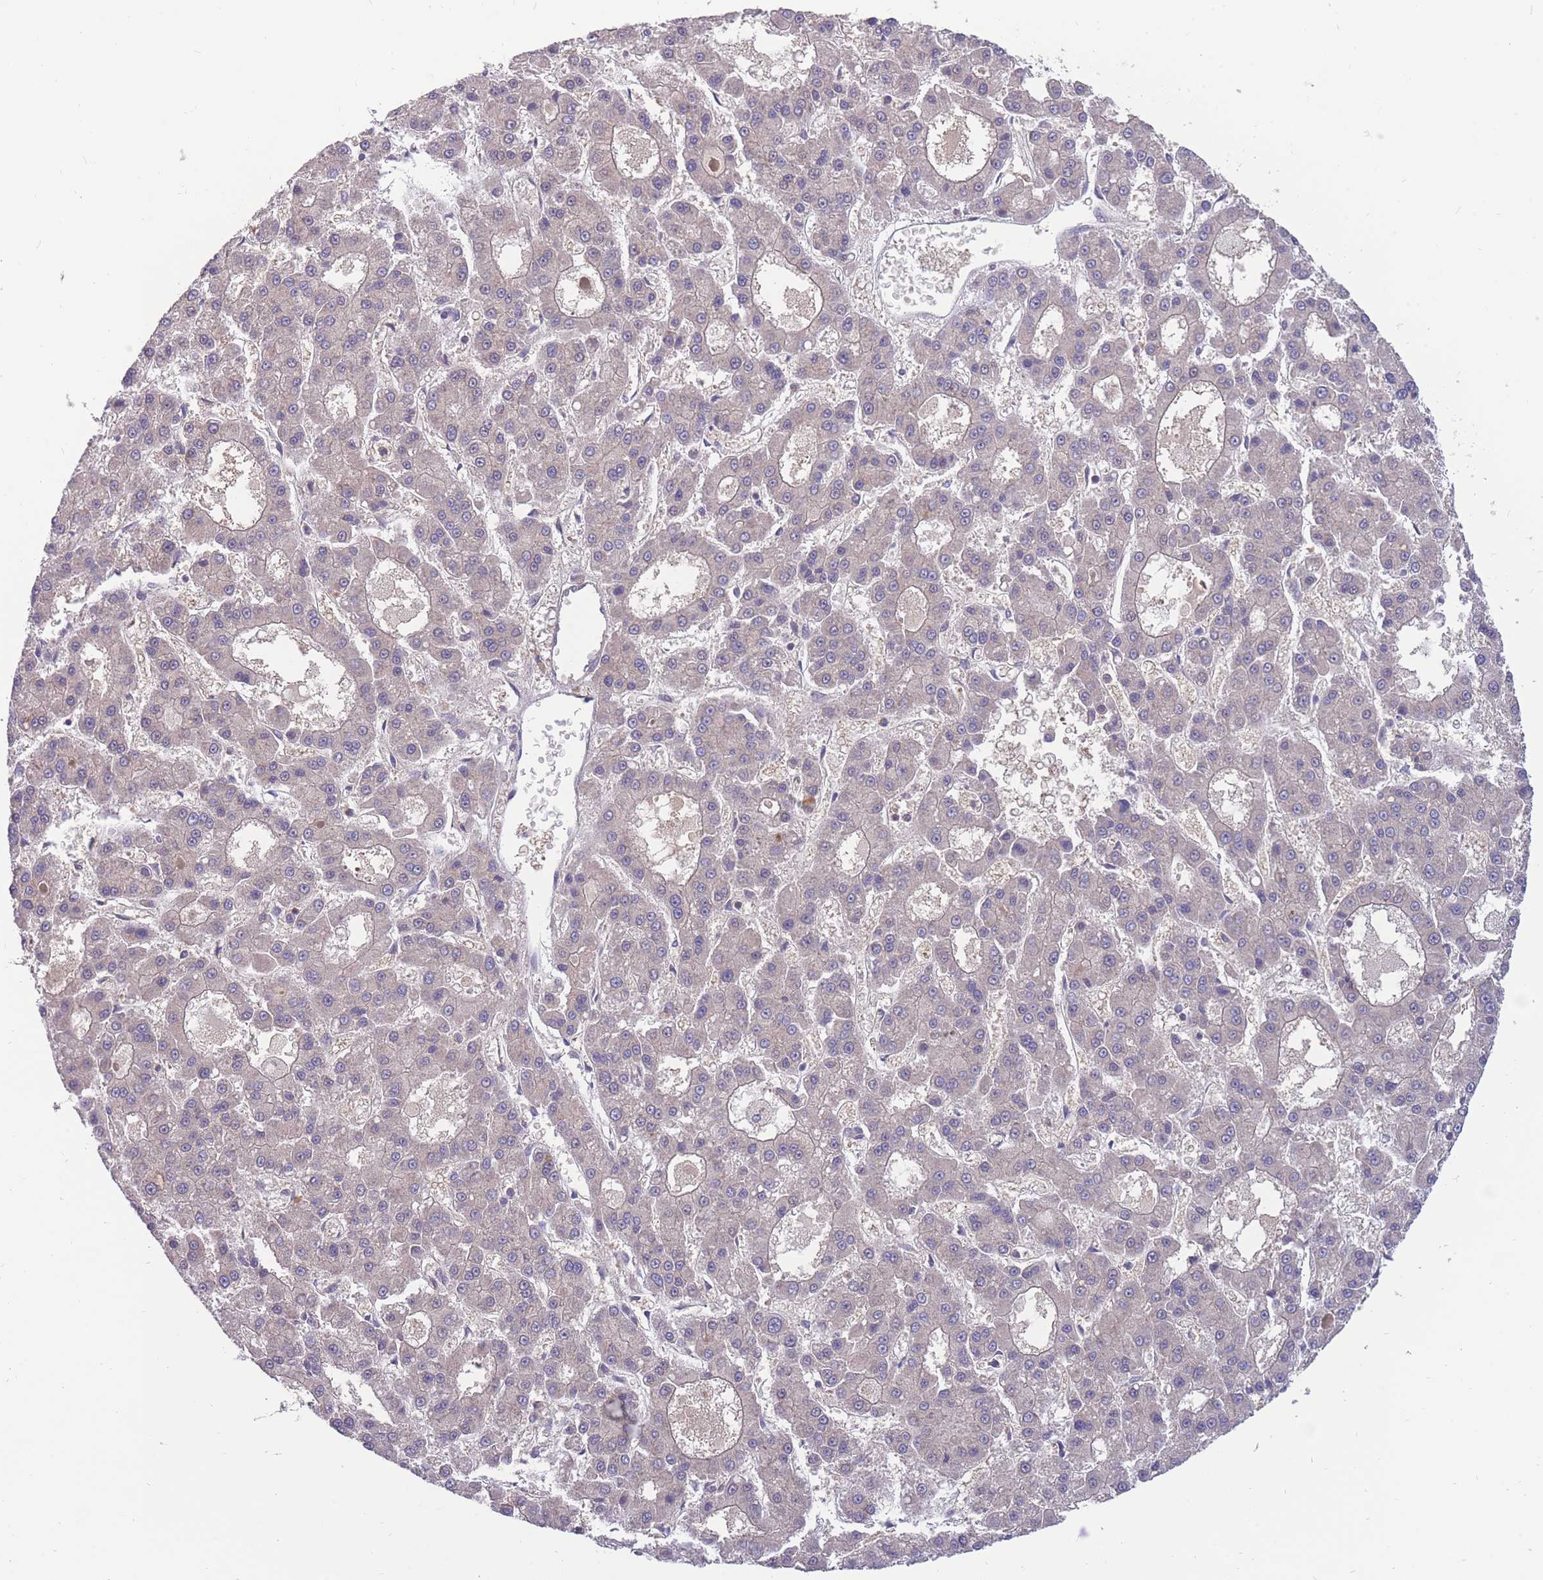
{"staining": {"intensity": "negative", "quantity": "none", "location": "none"}, "tissue": "liver cancer", "cell_type": "Tumor cells", "image_type": "cancer", "snomed": [{"axis": "morphology", "description": "Carcinoma, Hepatocellular, NOS"}, {"axis": "topography", "description": "Liver"}], "caption": "Immunohistochemistry (IHC) micrograph of neoplastic tissue: human hepatocellular carcinoma (liver) stained with DAB (3,3'-diaminobenzidine) exhibits no significant protein positivity in tumor cells.", "gene": "UBE2N", "patient": {"sex": "male", "age": 70}}